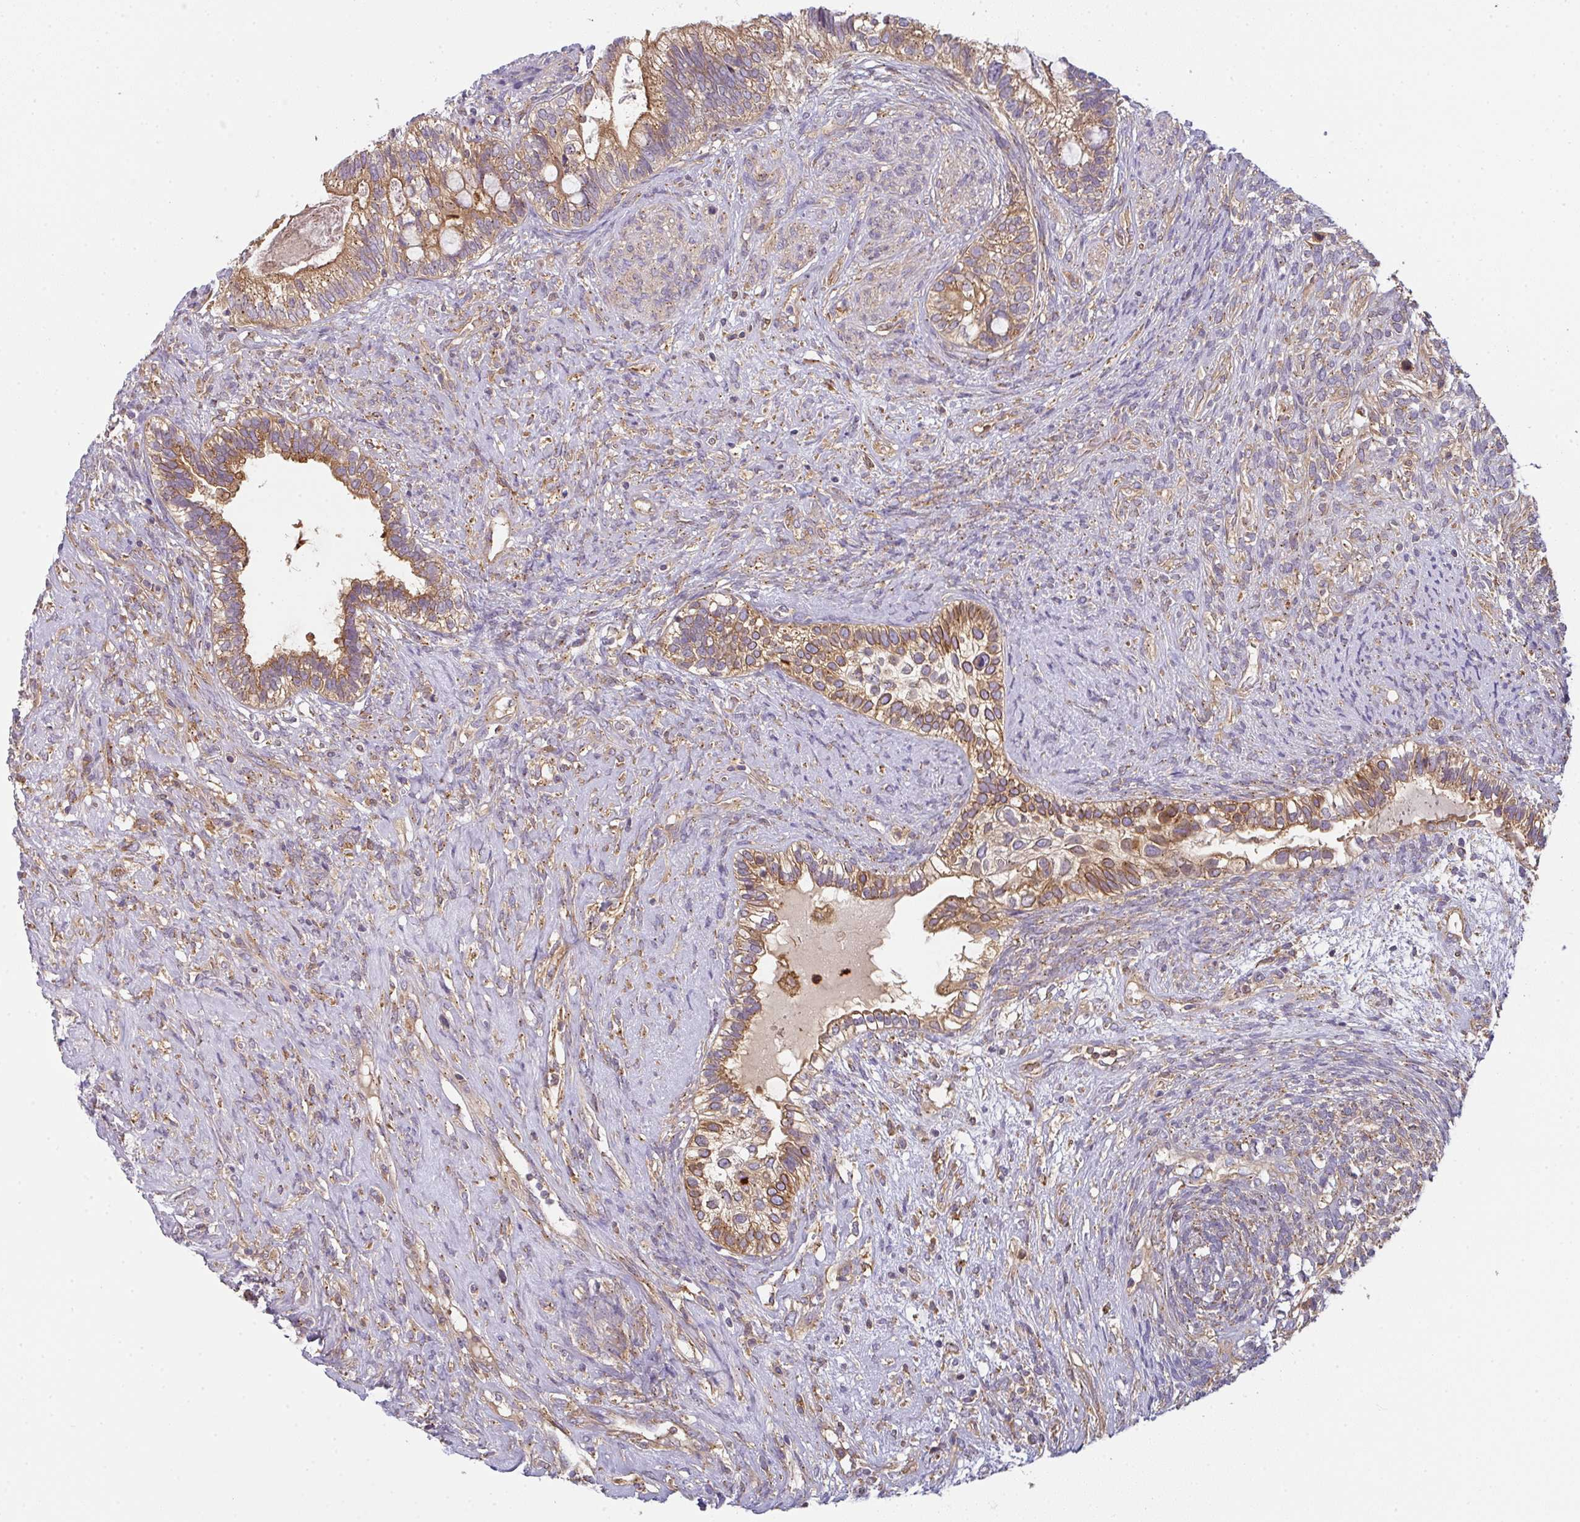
{"staining": {"intensity": "moderate", "quantity": ">75%", "location": "cytoplasmic/membranous"}, "tissue": "testis cancer", "cell_type": "Tumor cells", "image_type": "cancer", "snomed": [{"axis": "morphology", "description": "Seminoma, NOS"}, {"axis": "morphology", "description": "Carcinoma, Embryonal, NOS"}, {"axis": "topography", "description": "Testis"}], "caption": "Protein staining of testis cancer (embryonal carcinoma) tissue displays moderate cytoplasmic/membranous positivity in approximately >75% of tumor cells.", "gene": "SNX5", "patient": {"sex": "male", "age": 41}}